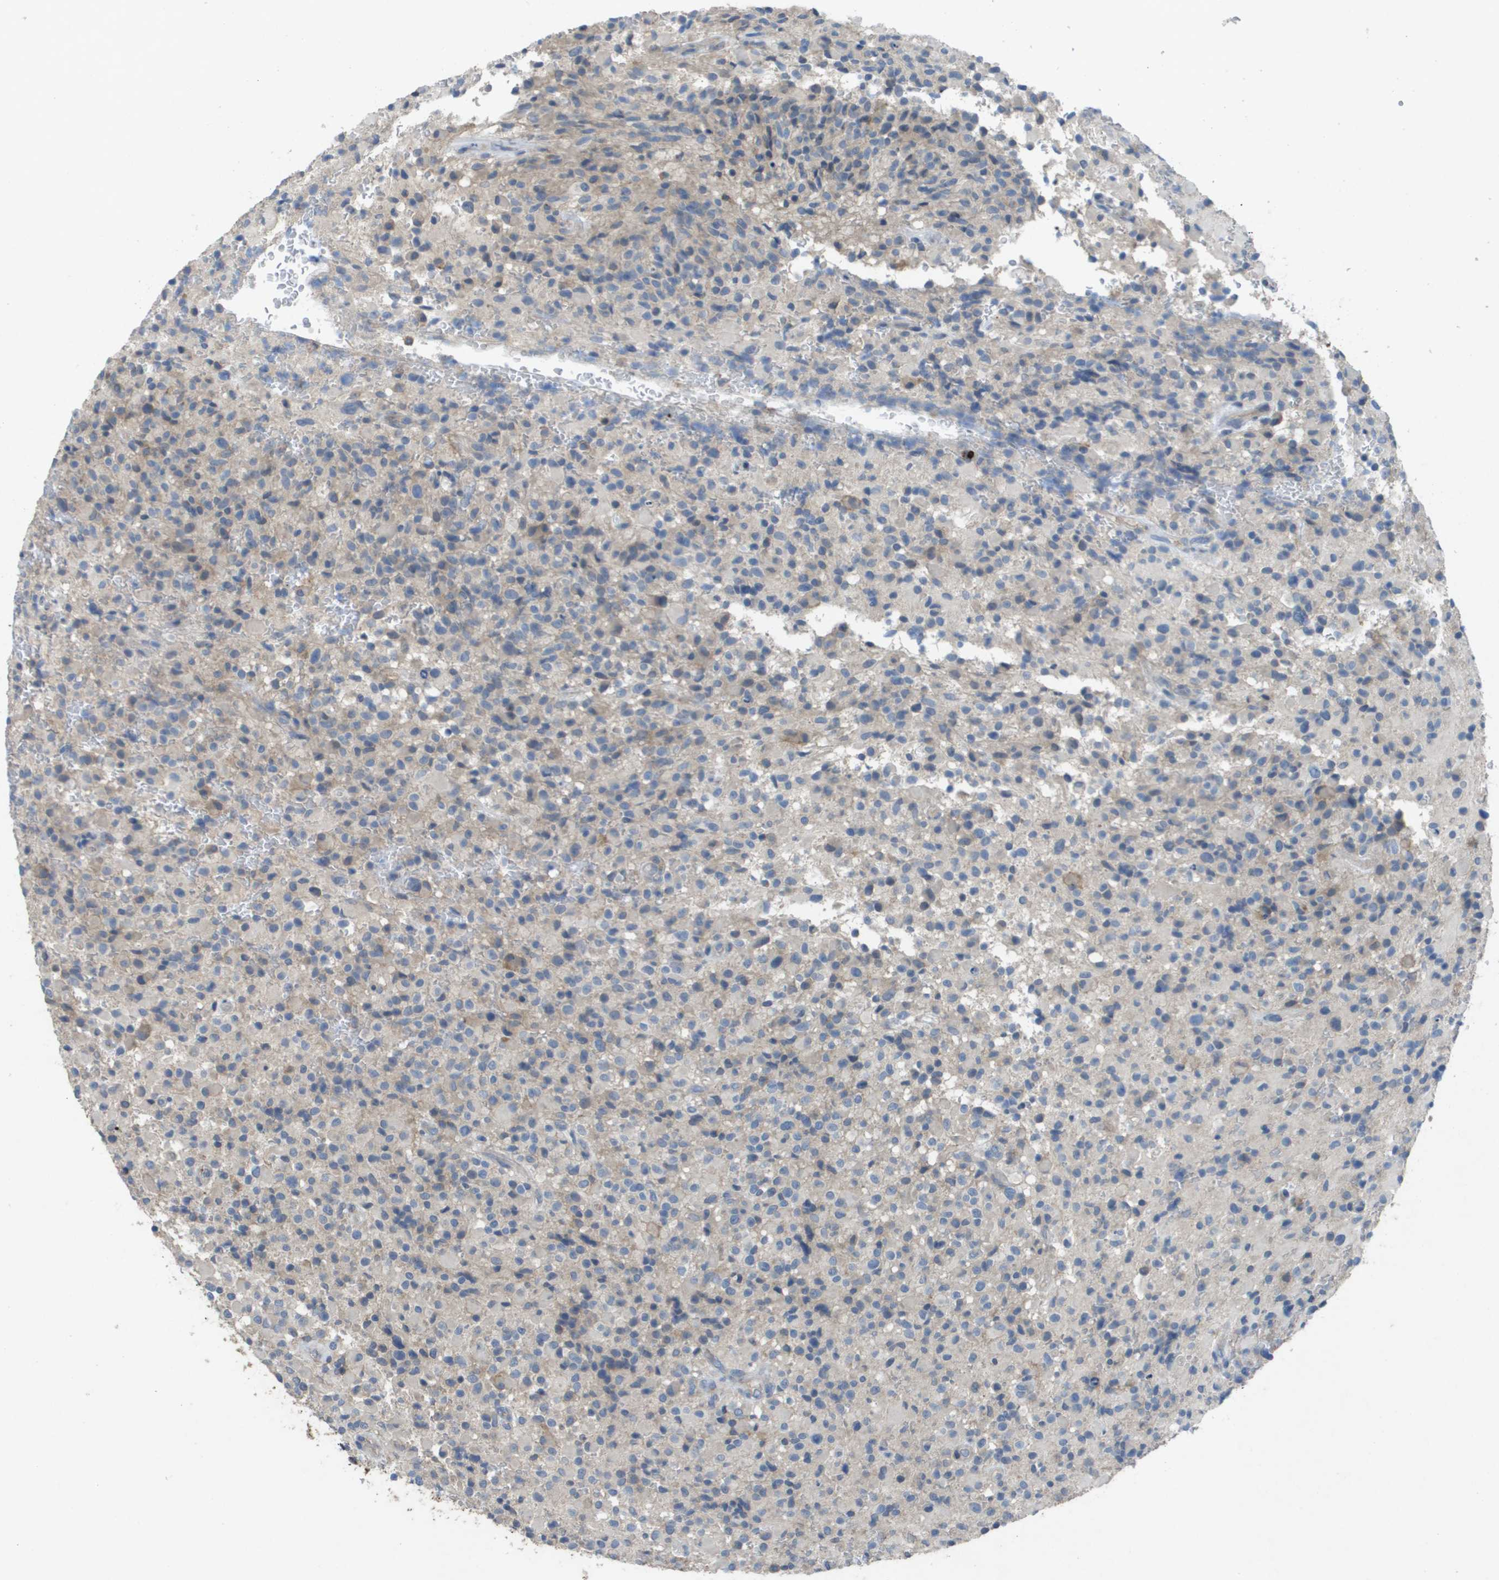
{"staining": {"intensity": "negative", "quantity": "none", "location": "none"}, "tissue": "glioma", "cell_type": "Tumor cells", "image_type": "cancer", "snomed": [{"axis": "morphology", "description": "Glioma, malignant, High grade"}, {"axis": "topography", "description": "Brain"}], "caption": "Tumor cells show no significant staining in glioma.", "gene": "CLCA4", "patient": {"sex": "male", "age": 71}}